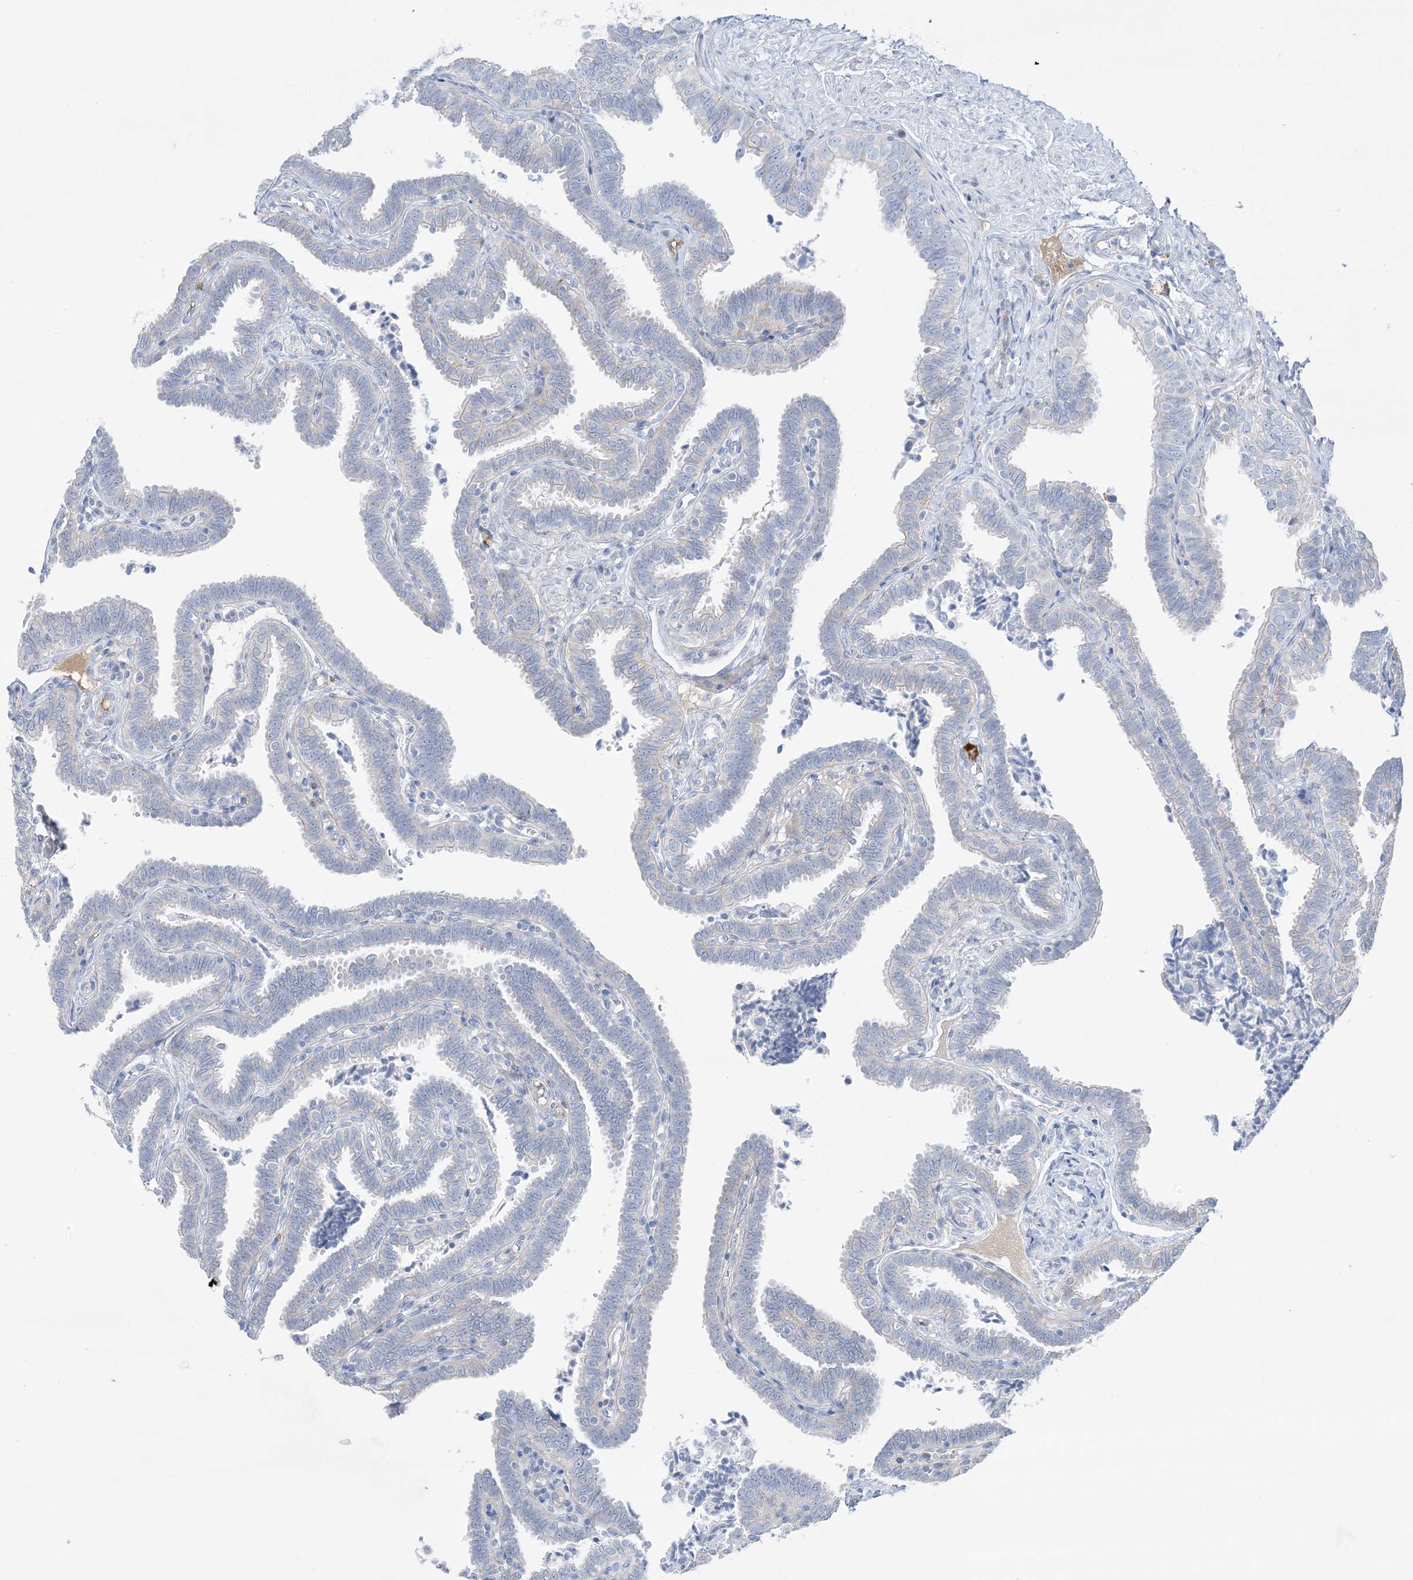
{"staining": {"intensity": "negative", "quantity": "none", "location": "none"}, "tissue": "fallopian tube", "cell_type": "Glandular cells", "image_type": "normal", "snomed": [{"axis": "morphology", "description": "Normal tissue, NOS"}, {"axis": "topography", "description": "Fallopian tube"}], "caption": "IHC image of unremarkable fallopian tube: fallopian tube stained with DAB exhibits no significant protein expression in glandular cells. (Stains: DAB (3,3'-diaminobenzidine) IHC with hematoxylin counter stain, Microscopy: brightfield microscopy at high magnification).", "gene": "ATP11C", "patient": {"sex": "female", "age": 39}}